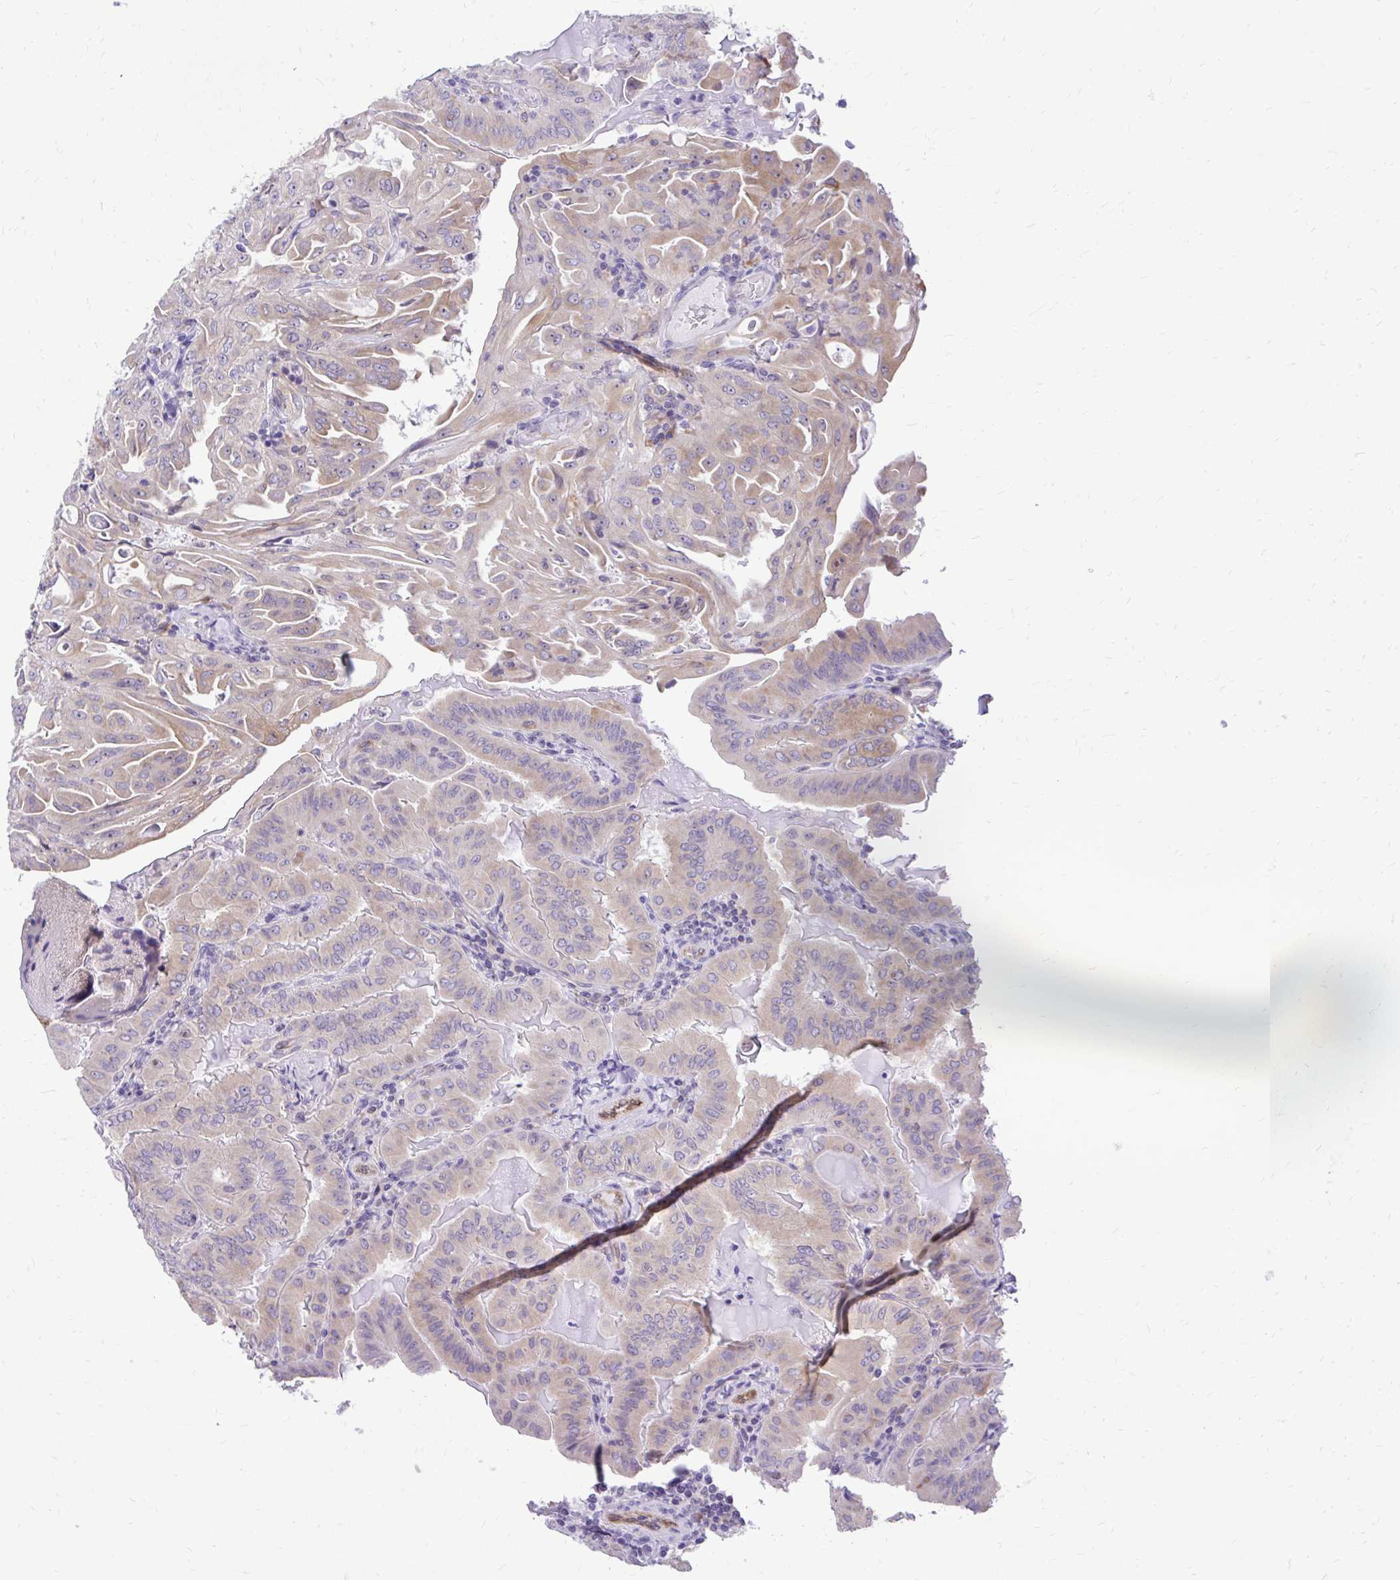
{"staining": {"intensity": "weak", "quantity": "25%-75%", "location": "cytoplasmic/membranous"}, "tissue": "thyroid cancer", "cell_type": "Tumor cells", "image_type": "cancer", "snomed": [{"axis": "morphology", "description": "Papillary adenocarcinoma, NOS"}, {"axis": "topography", "description": "Thyroid gland"}], "caption": "The image reveals staining of thyroid cancer (papillary adenocarcinoma), revealing weak cytoplasmic/membranous protein expression (brown color) within tumor cells. The staining is performed using DAB (3,3'-diaminobenzidine) brown chromogen to label protein expression. The nuclei are counter-stained blue using hematoxylin.", "gene": "NIFK", "patient": {"sex": "female", "age": 68}}